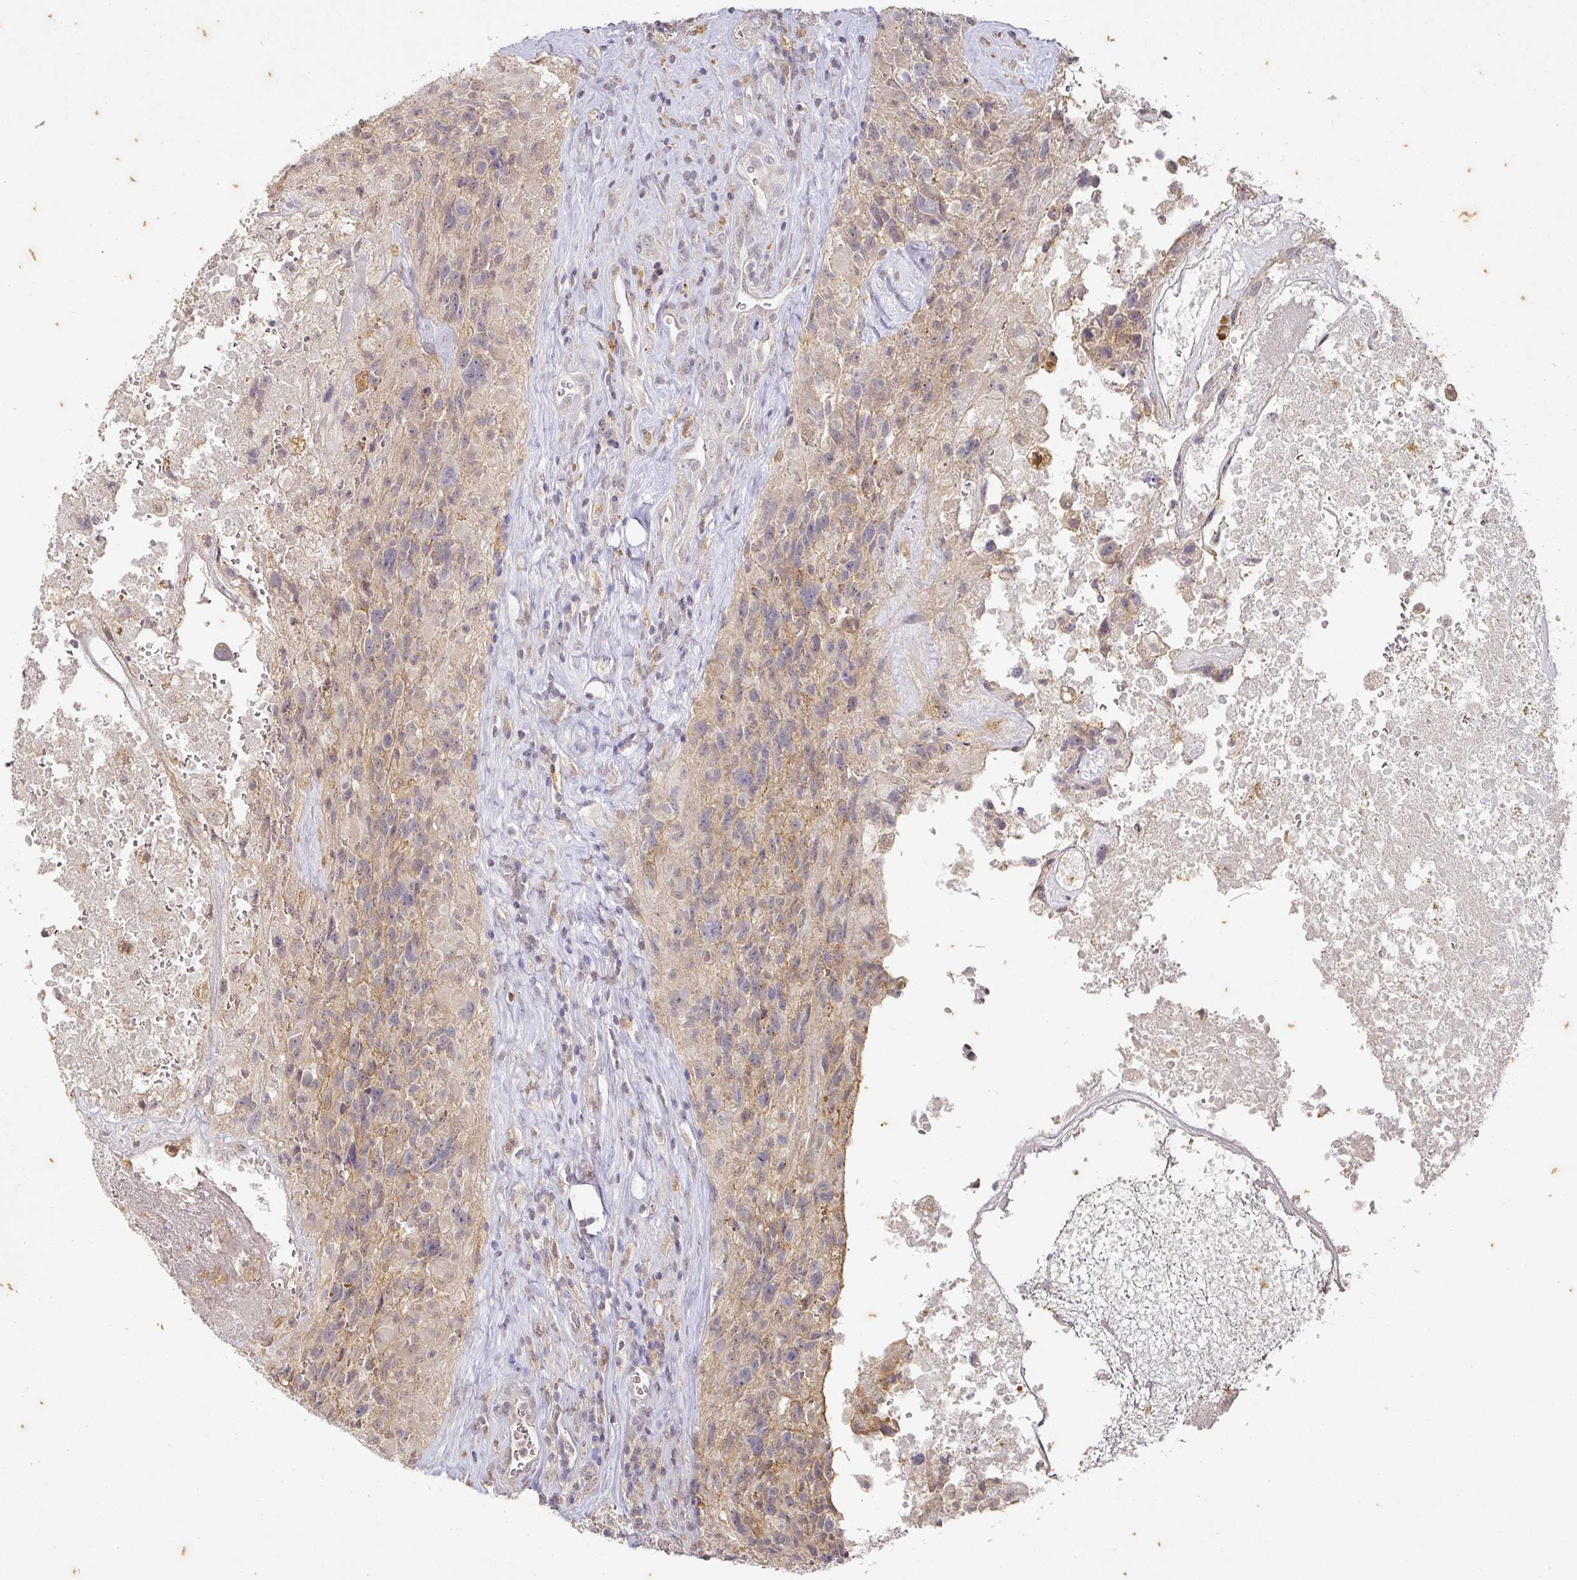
{"staining": {"intensity": "weak", "quantity": "<25%", "location": "cytoplasmic/membranous"}, "tissue": "glioma", "cell_type": "Tumor cells", "image_type": "cancer", "snomed": [{"axis": "morphology", "description": "Glioma, malignant, High grade"}, {"axis": "topography", "description": "Brain"}], "caption": "Image shows no protein expression in tumor cells of malignant high-grade glioma tissue.", "gene": "CAPN5", "patient": {"sex": "male", "age": 76}}